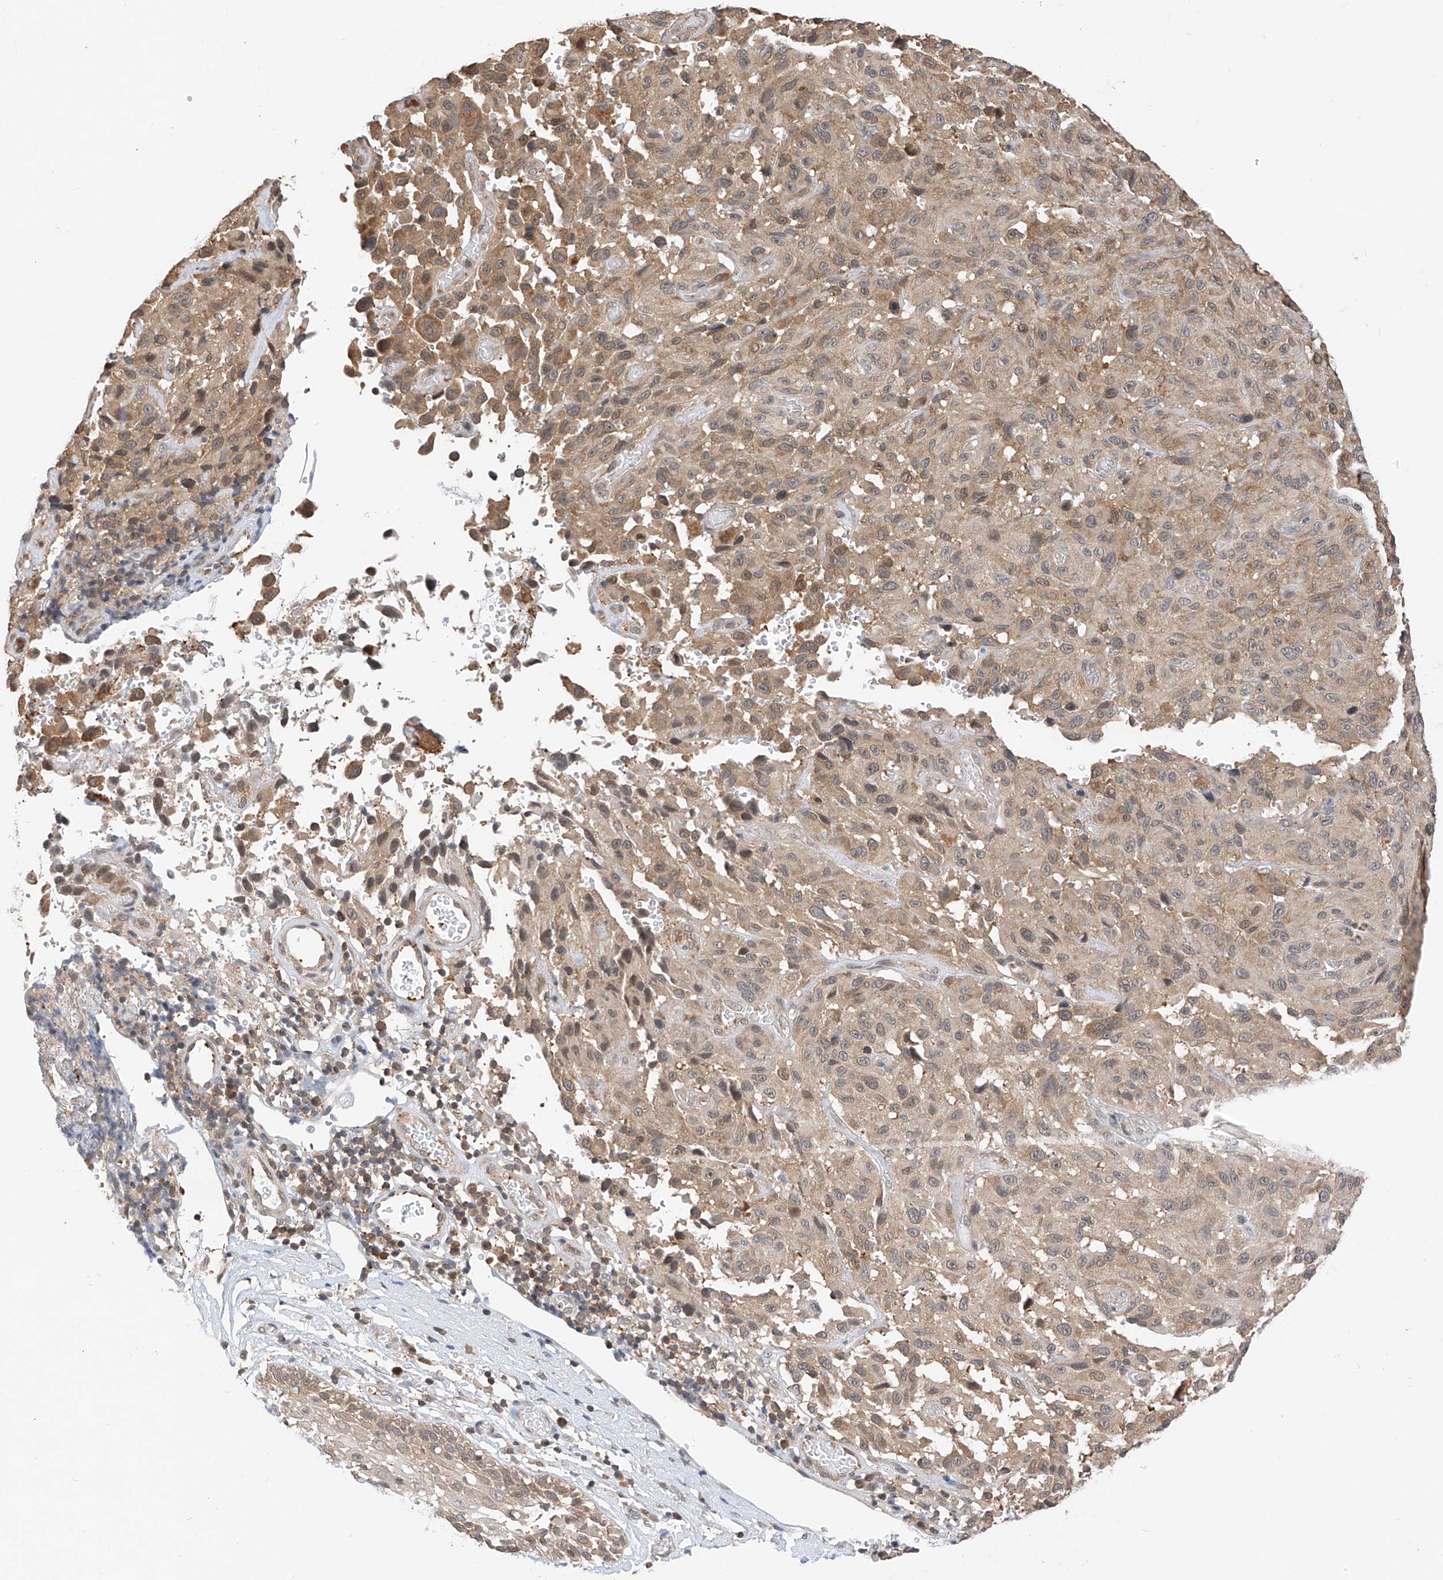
{"staining": {"intensity": "moderate", "quantity": "25%-75%", "location": "cytoplasmic/membranous"}, "tissue": "melanoma", "cell_type": "Tumor cells", "image_type": "cancer", "snomed": [{"axis": "morphology", "description": "Malignant melanoma, NOS"}, {"axis": "topography", "description": "Skin"}], "caption": "Immunohistochemistry of human malignant melanoma demonstrates medium levels of moderate cytoplasmic/membranous positivity in approximately 25%-75% of tumor cells.", "gene": "PPA2", "patient": {"sex": "male", "age": 66}}